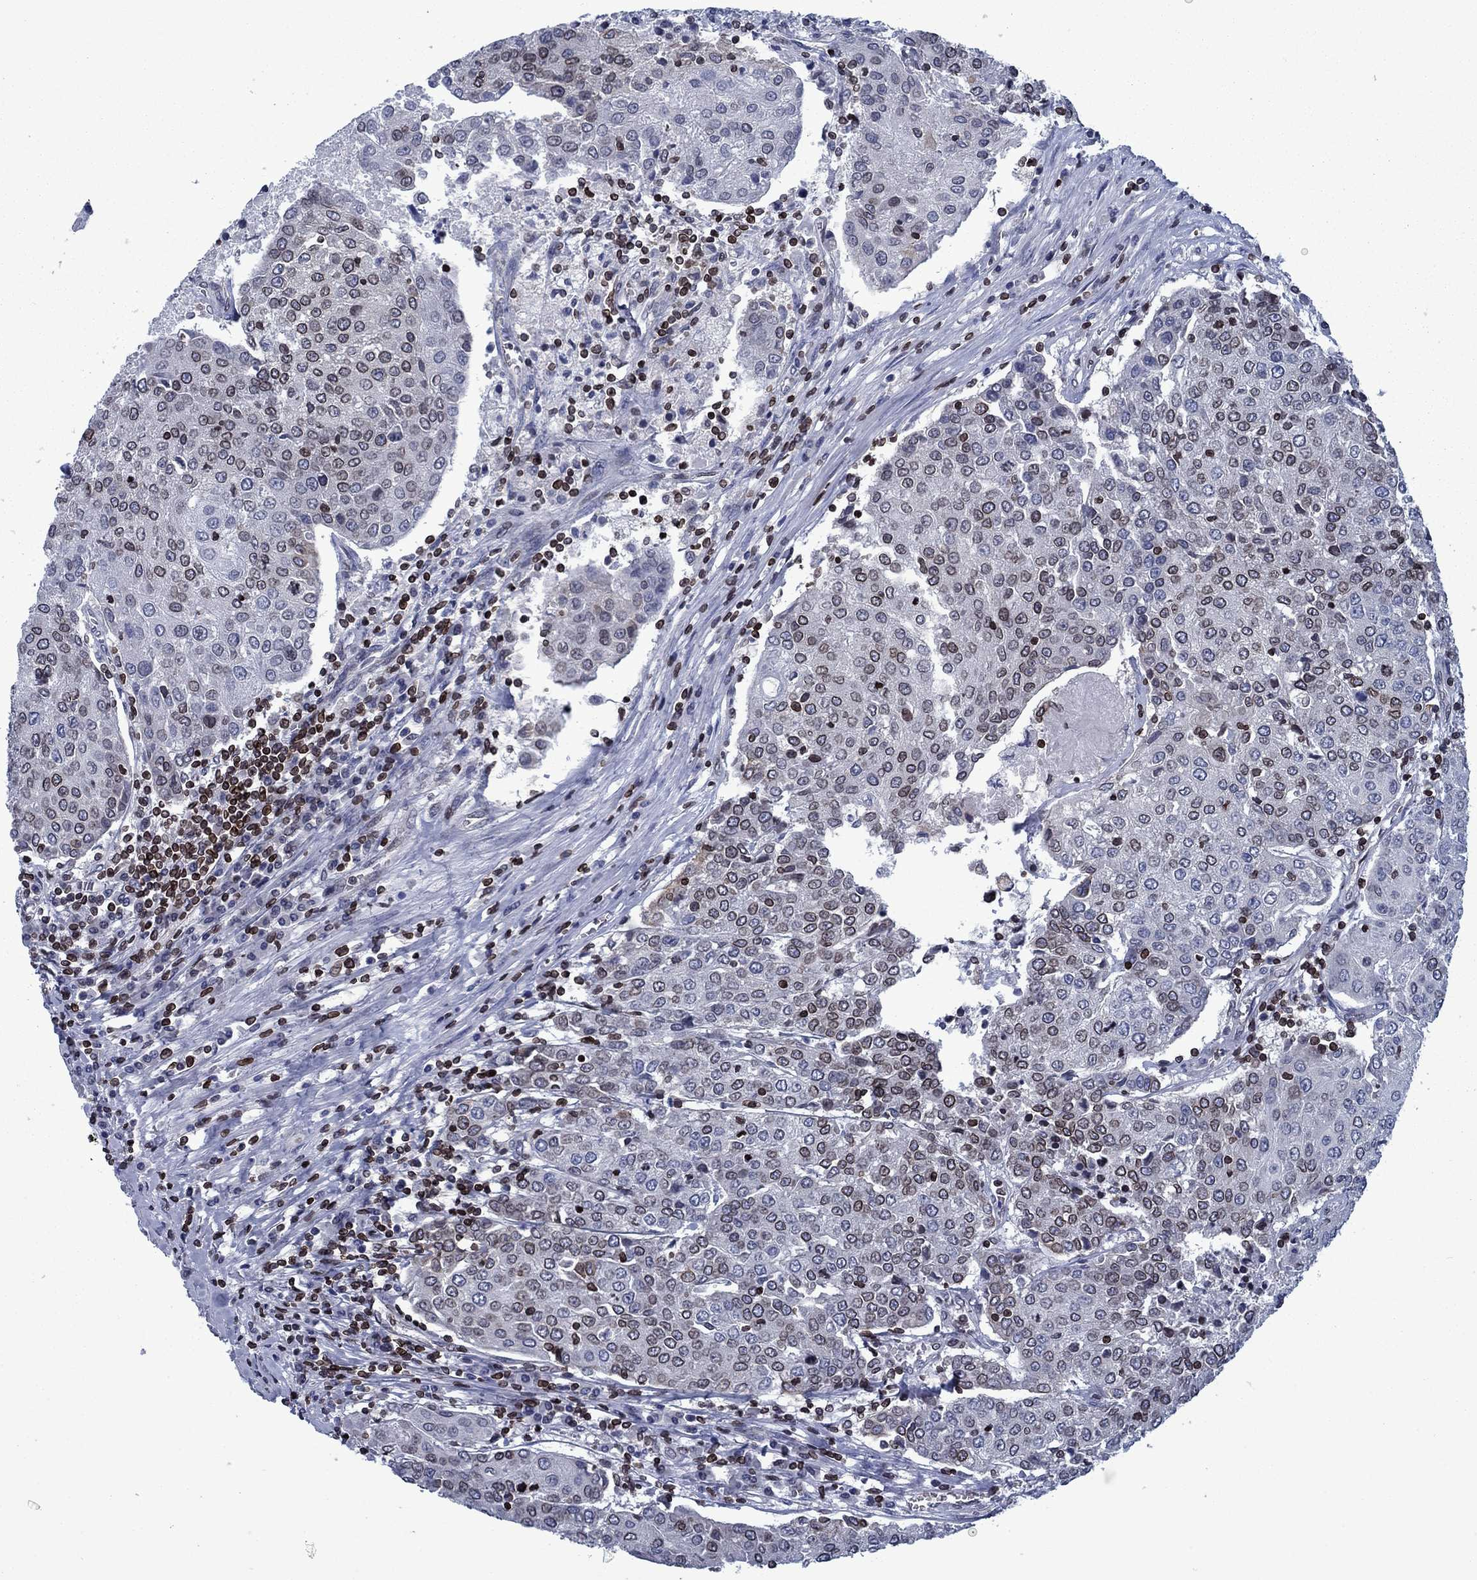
{"staining": {"intensity": "moderate", "quantity": "<25%", "location": "cytoplasmic/membranous,nuclear"}, "tissue": "urothelial cancer", "cell_type": "Tumor cells", "image_type": "cancer", "snomed": [{"axis": "morphology", "description": "Urothelial carcinoma, High grade"}, {"axis": "topography", "description": "Urinary bladder"}], "caption": "Urothelial cancer tissue displays moderate cytoplasmic/membranous and nuclear positivity in about <25% of tumor cells", "gene": "SLA", "patient": {"sex": "female", "age": 85}}